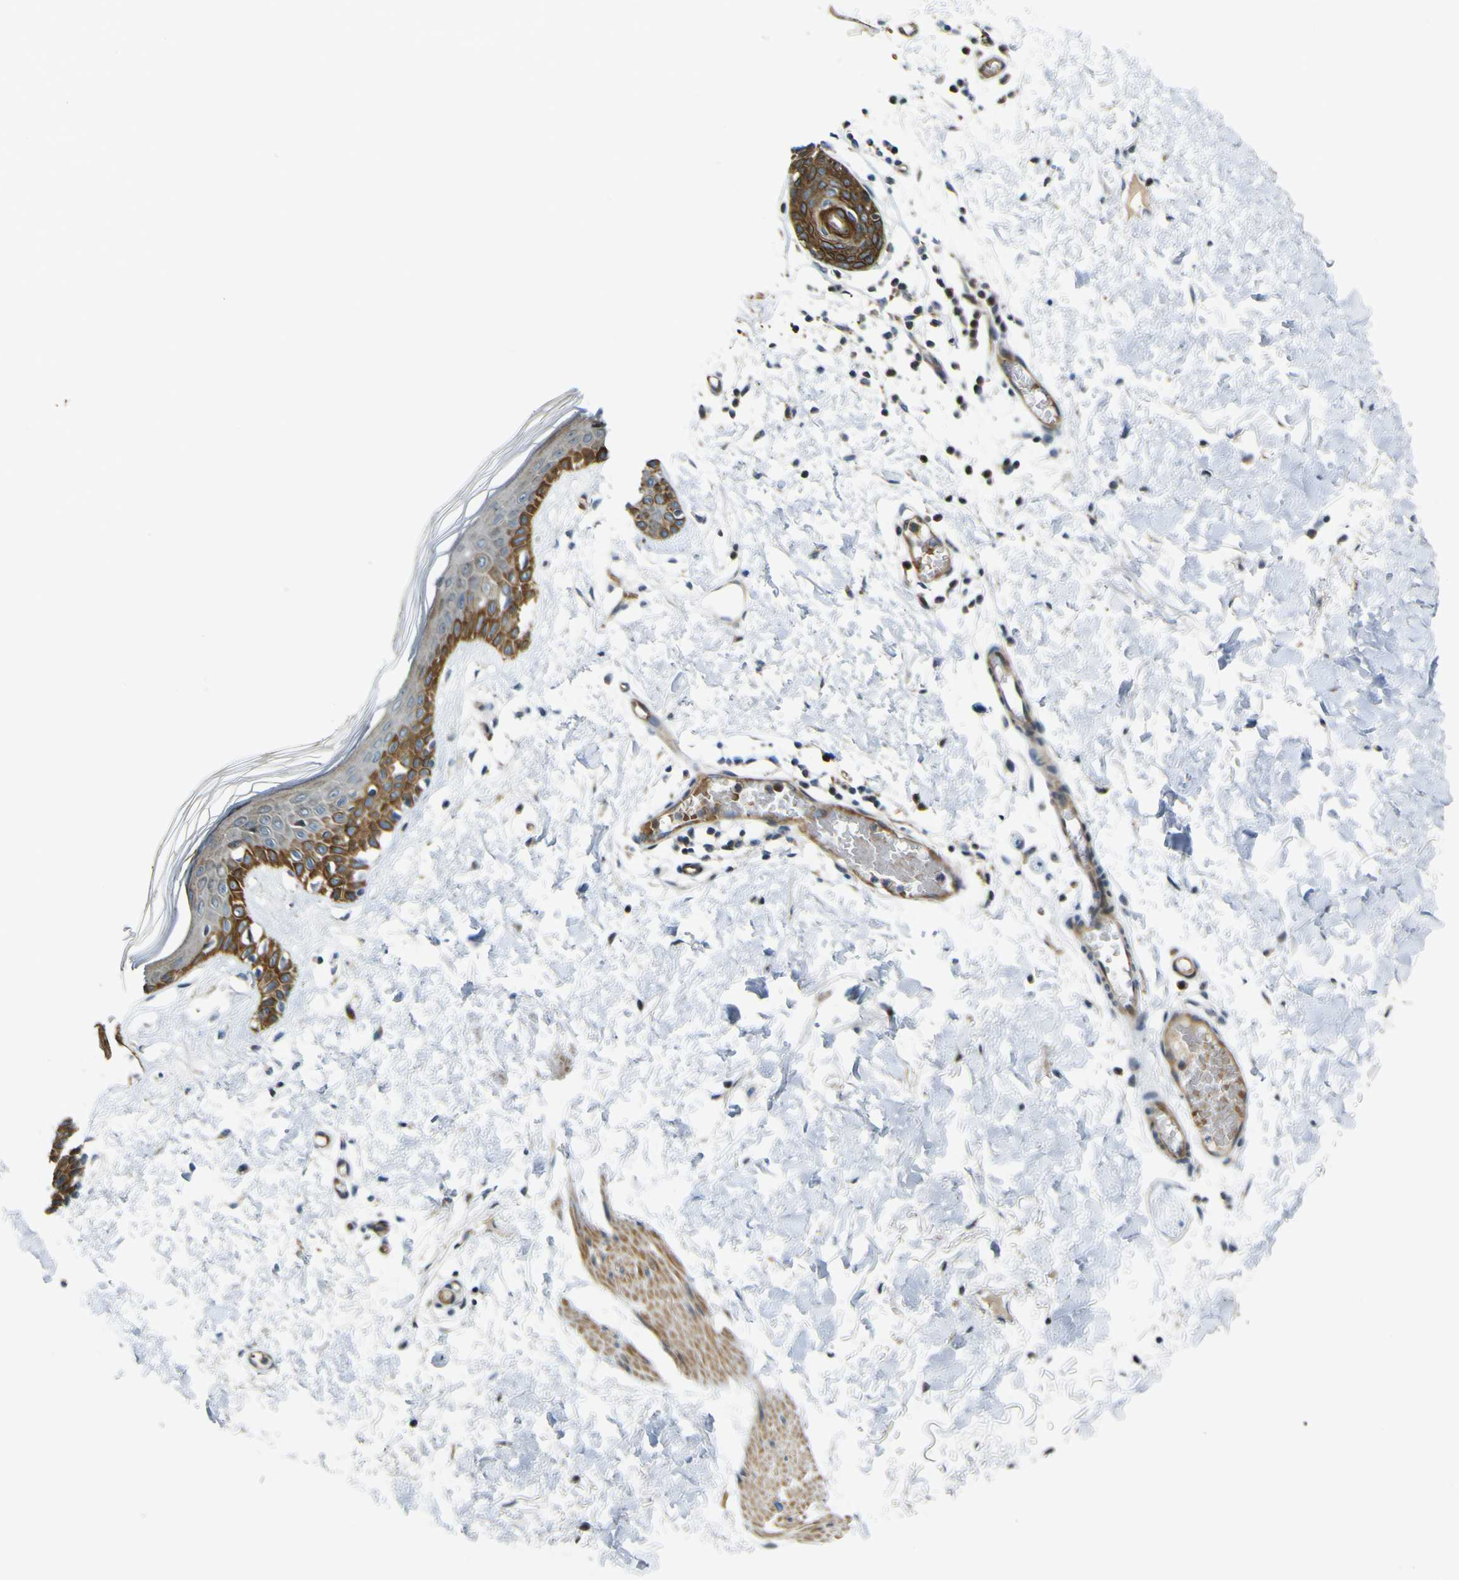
{"staining": {"intensity": "negative", "quantity": "none", "location": "none"}, "tissue": "skin", "cell_type": "Fibroblasts", "image_type": "normal", "snomed": [{"axis": "morphology", "description": "Normal tissue, NOS"}, {"axis": "topography", "description": "Skin"}], "caption": "Protein analysis of unremarkable skin reveals no significant expression in fibroblasts.", "gene": "KDM7A", "patient": {"sex": "male", "age": 53}}